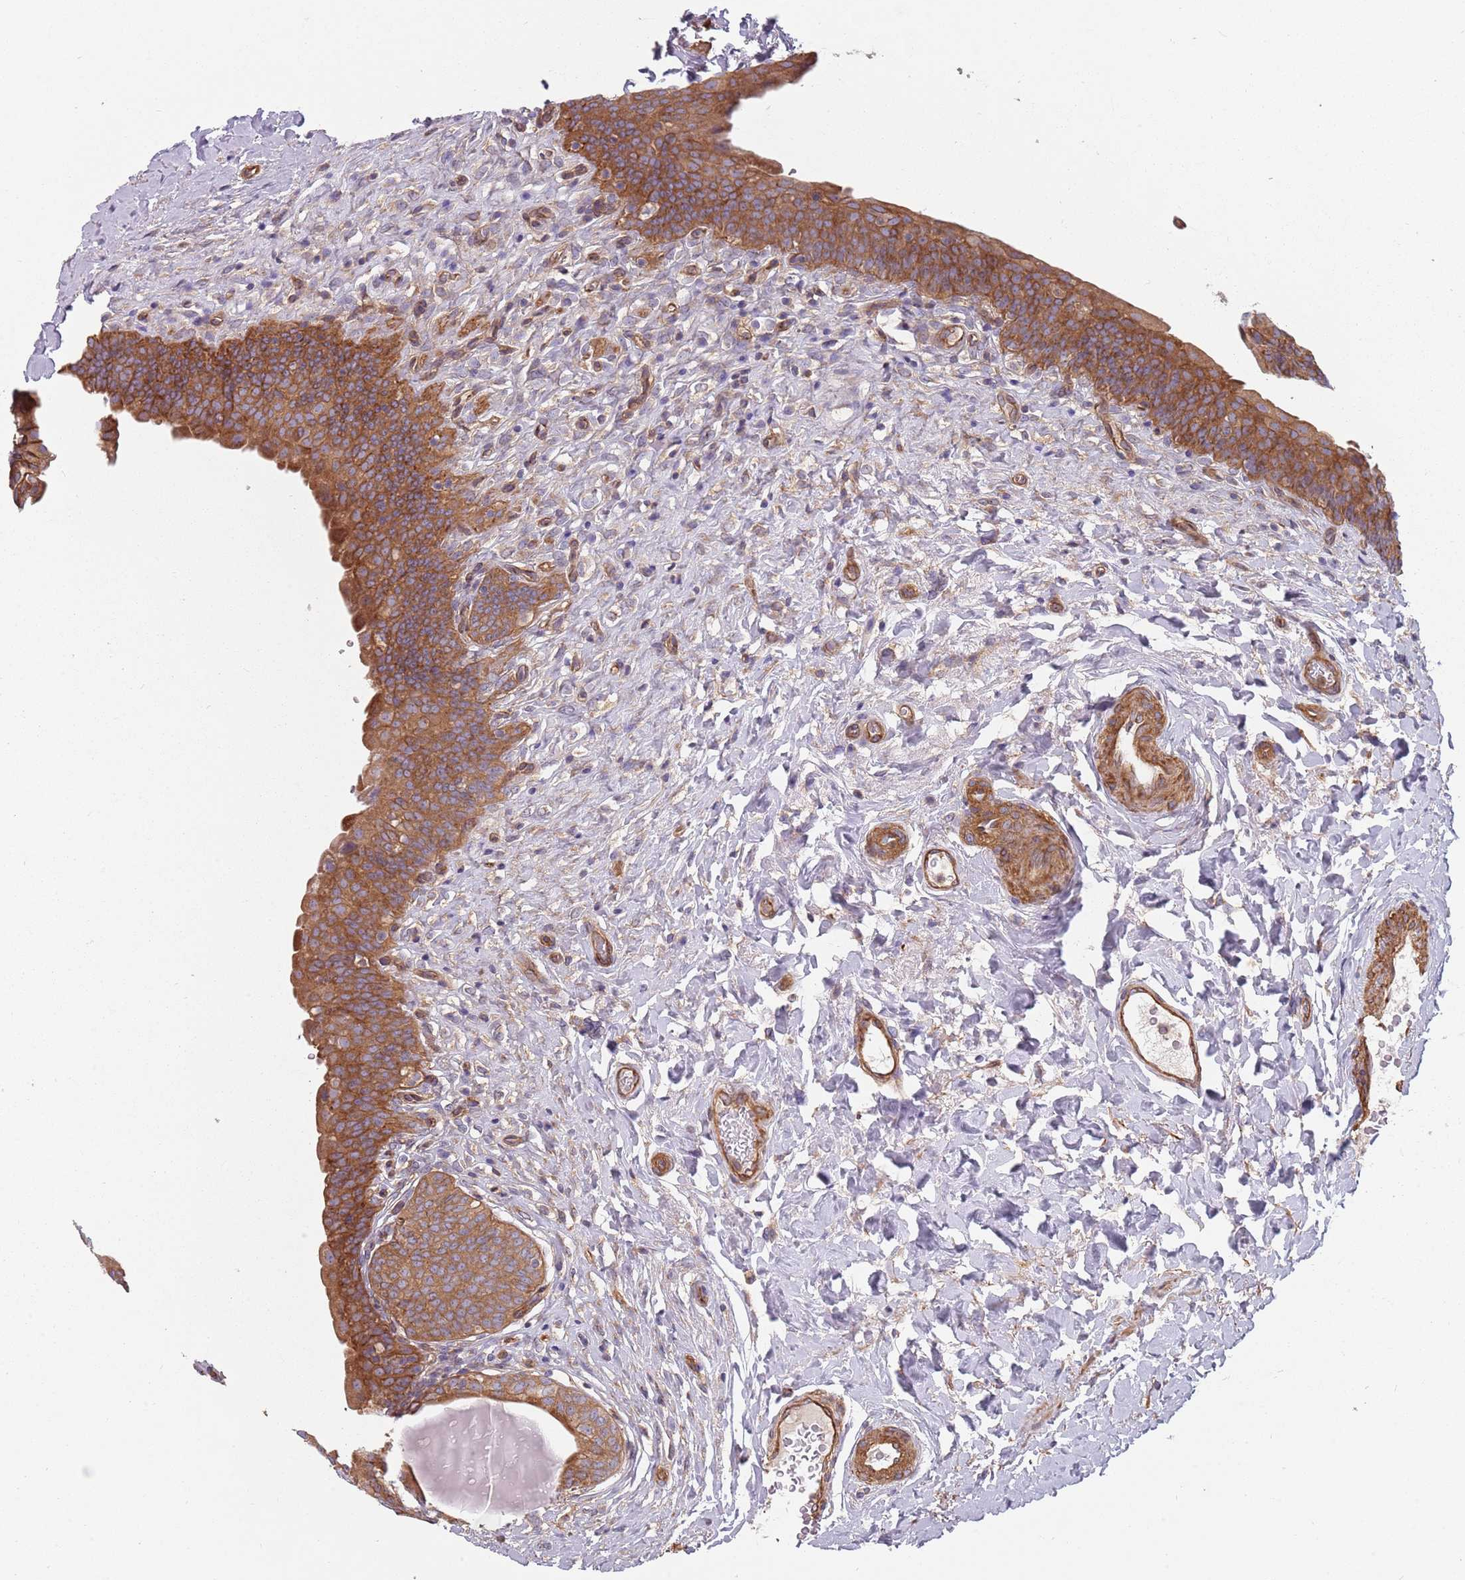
{"staining": {"intensity": "moderate", "quantity": ">75%", "location": "cytoplasmic/membranous"}, "tissue": "urinary bladder", "cell_type": "Urothelial cells", "image_type": "normal", "snomed": [{"axis": "morphology", "description": "Normal tissue, NOS"}, {"axis": "topography", "description": "Urinary bladder"}], "caption": "Immunohistochemistry (IHC) (DAB (3,3'-diaminobenzidine)) staining of unremarkable human urinary bladder displays moderate cytoplasmic/membranous protein positivity in about >75% of urothelial cells.", "gene": "SPDL1", "patient": {"sex": "male", "age": 83}}